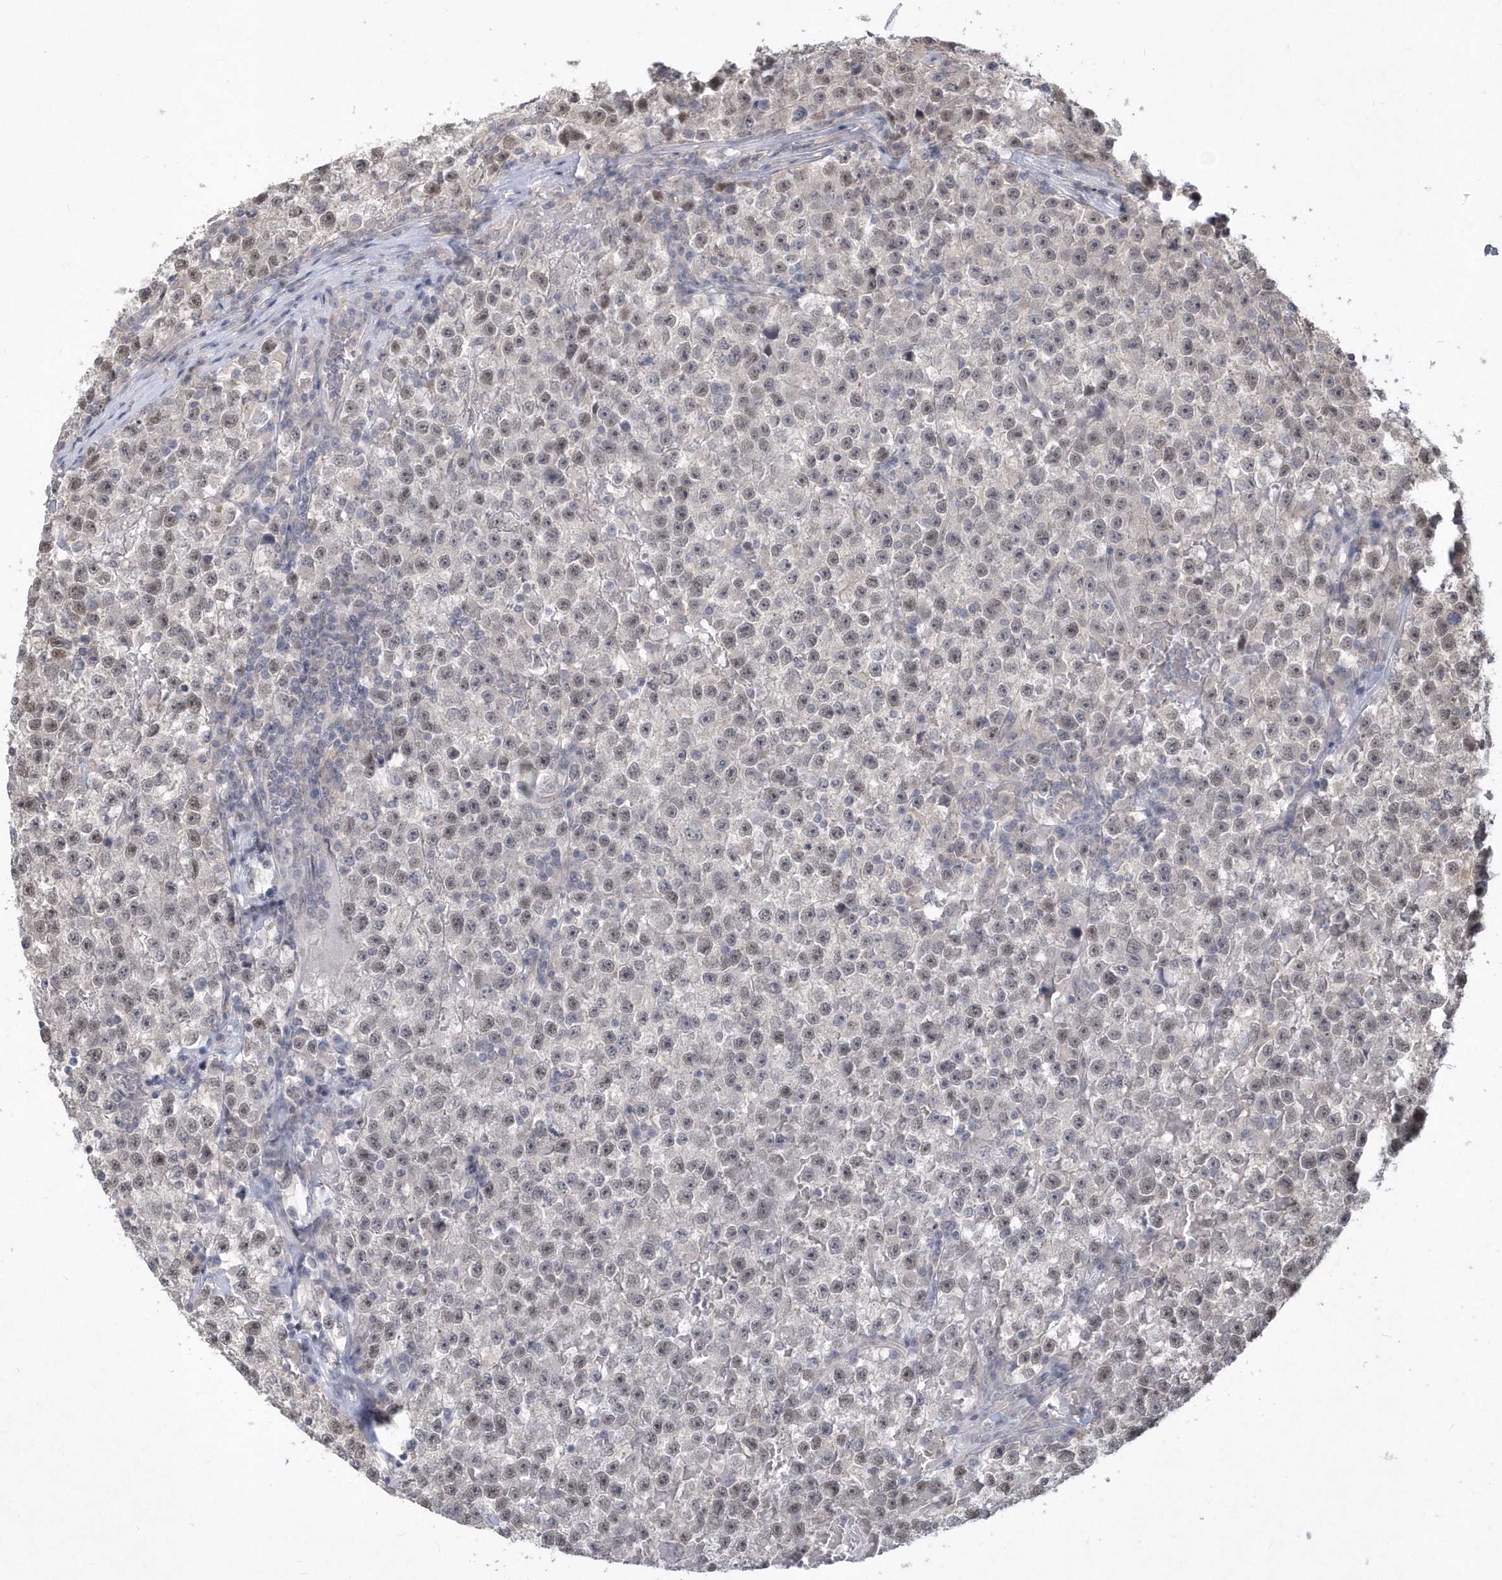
{"staining": {"intensity": "weak", "quantity": "<25%", "location": "nuclear"}, "tissue": "testis cancer", "cell_type": "Tumor cells", "image_type": "cancer", "snomed": [{"axis": "morphology", "description": "Seminoma, NOS"}, {"axis": "topography", "description": "Testis"}], "caption": "There is no significant positivity in tumor cells of testis cancer.", "gene": "TSPEAR", "patient": {"sex": "male", "age": 22}}